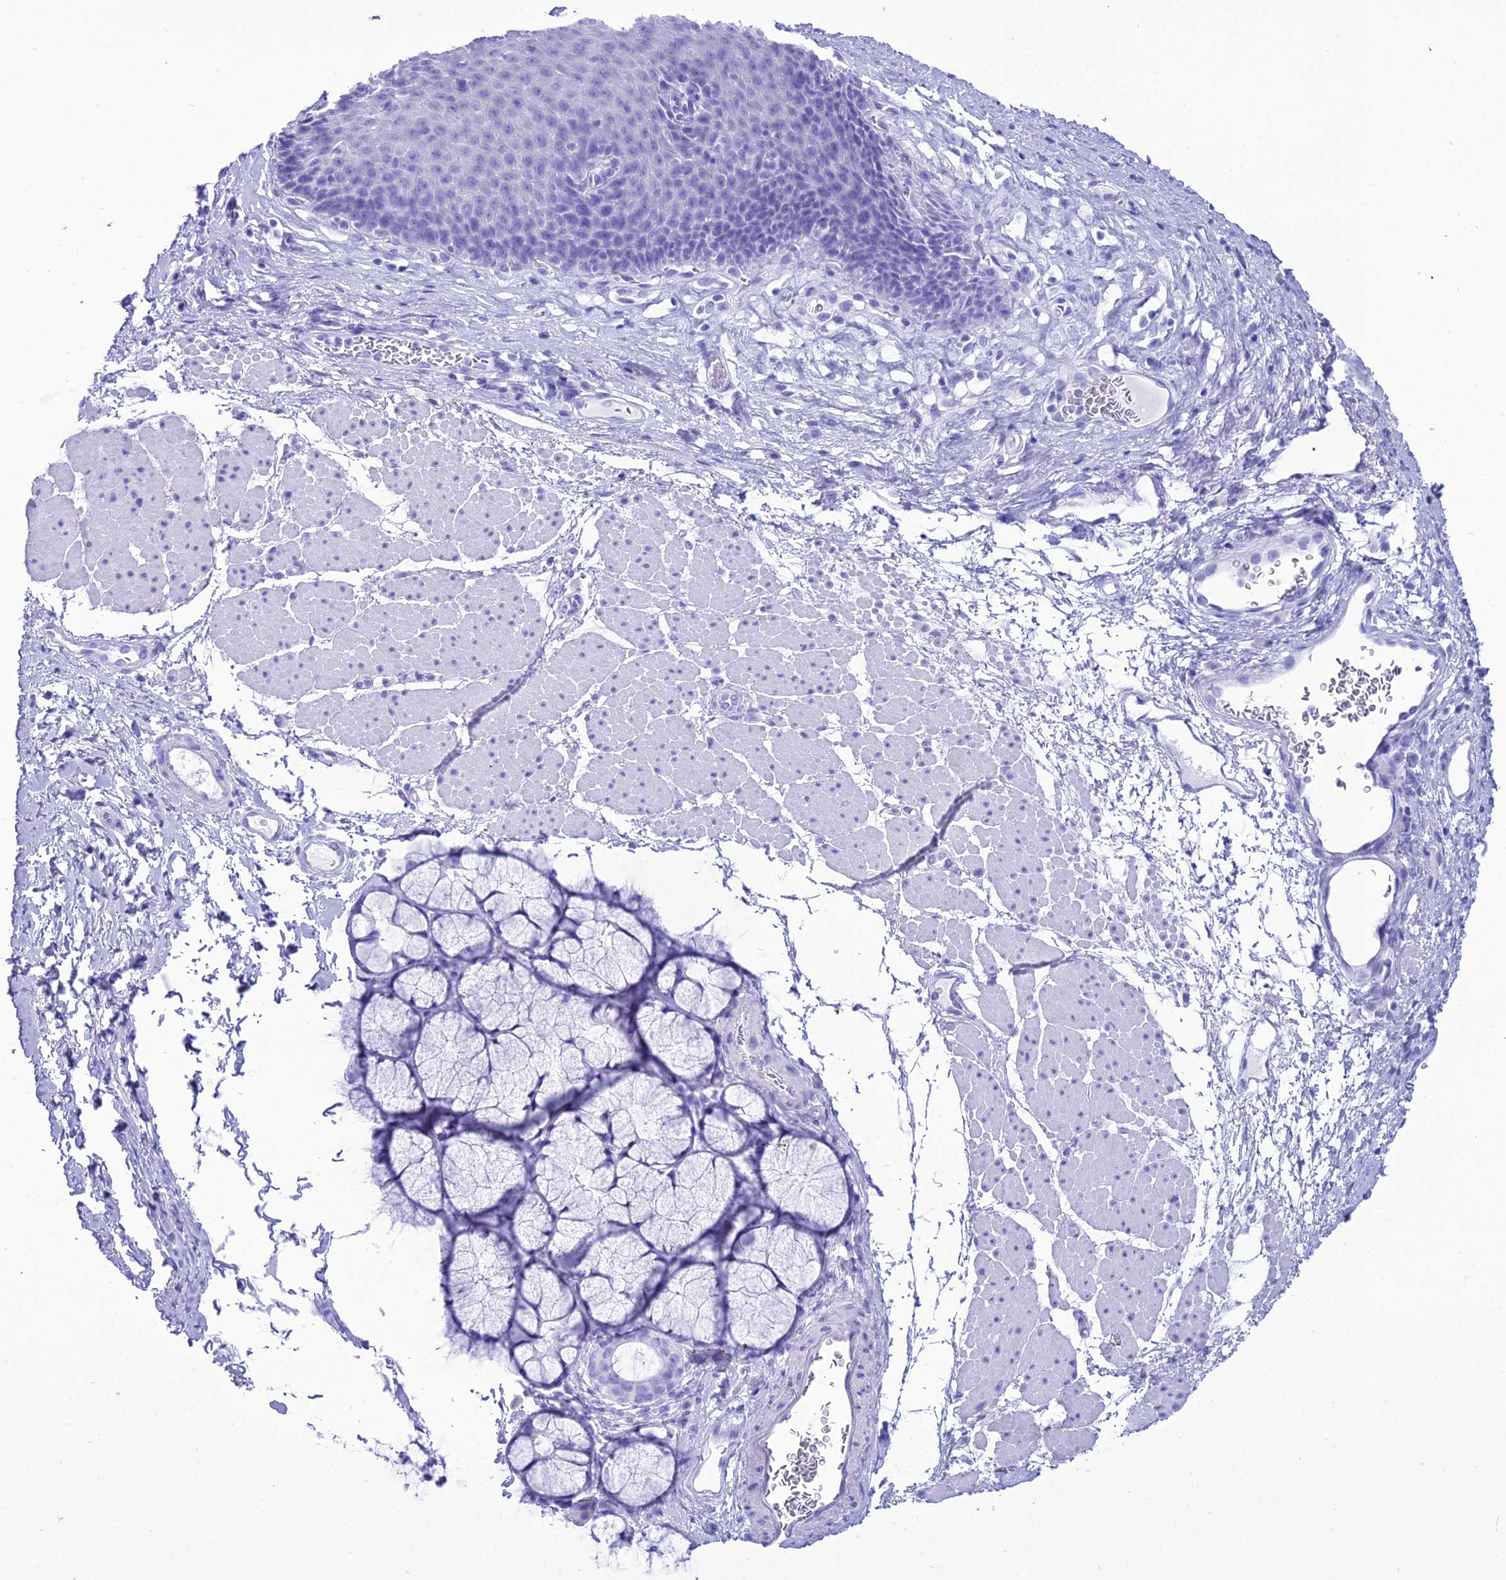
{"staining": {"intensity": "negative", "quantity": "none", "location": "none"}, "tissue": "esophagus", "cell_type": "Squamous epithelial cells", "image_type": "normal", "snomed": [{"axis": "morphology", "description": "Normal tissue, NOS"}, {"axis": "topography", "description": "Esophagus"}], "caption": "An immunohistochemistry histopathology image of benign esophagus is shown. There is no staining in squamous epithelial cells of esophagus. The staining is performed using DAB (3,3'-diaminobenzidine) brown chromogen with nuclei counter-stained in using hematoxylin.", "gene": "PNMA5", "patient": {"sex": "female", "age": 66}}